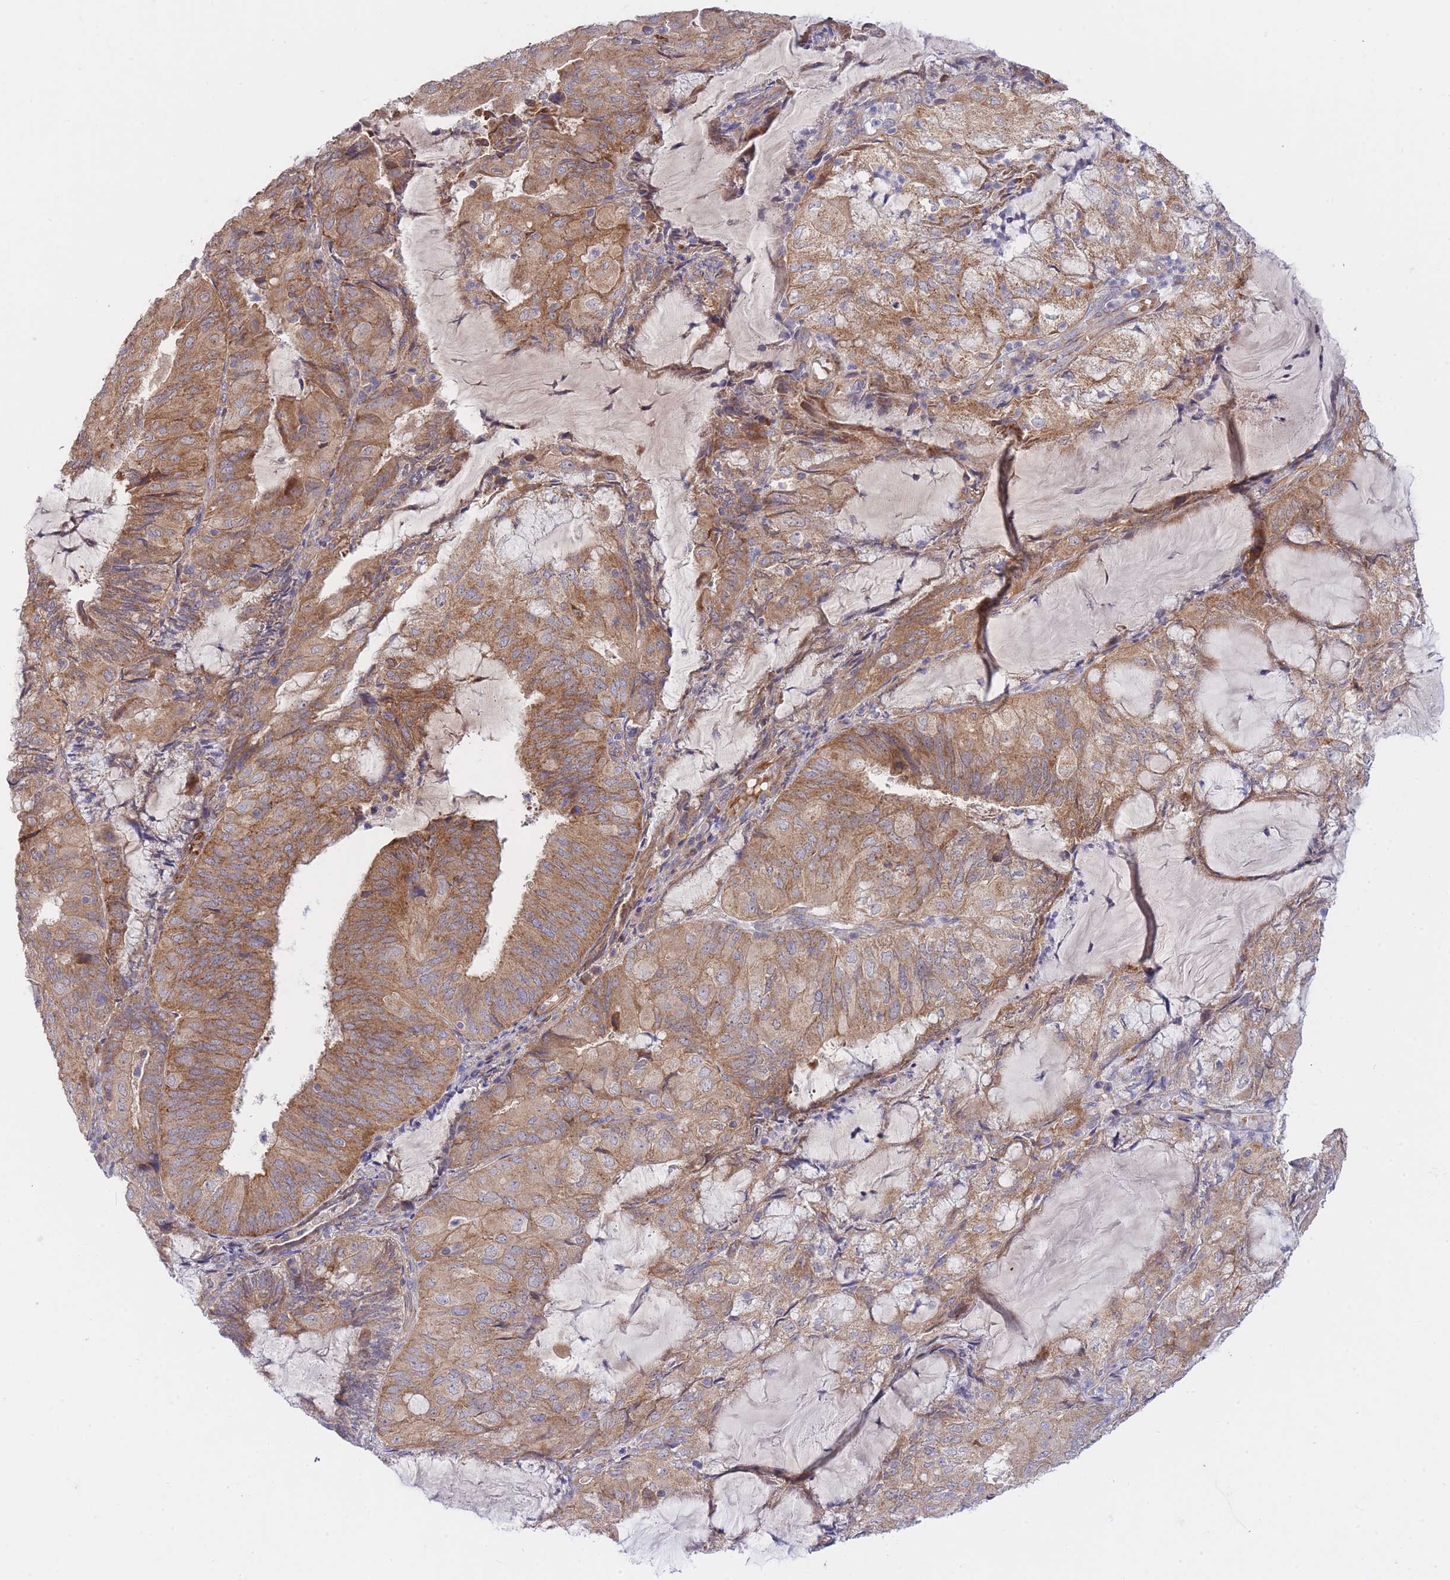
{"staining": {"intensity": "moderate", "quantity": ">75%", "location": "cytoplasmic/membranous"}, "tissue": "endometrial cancer", "cell_type": "Tumor cells", "image_type": "cancer", "snomed": [{"axis": "morphology", "description": "Adenocarcinoma, NOS"}, {"axis": "topography", "description": "Endometrium"}], "caption": "Tumor cells display moderate cytoplasmic/membranous staining in approximately >75% of cells in adenocarcinoma (endometrial). Immunohistochemistry (ihc) stains the protein of interest in brown and the nuclei are stained blue.", "gene": "CHAC1", "patient": {"sex": "female", "age": 81}}